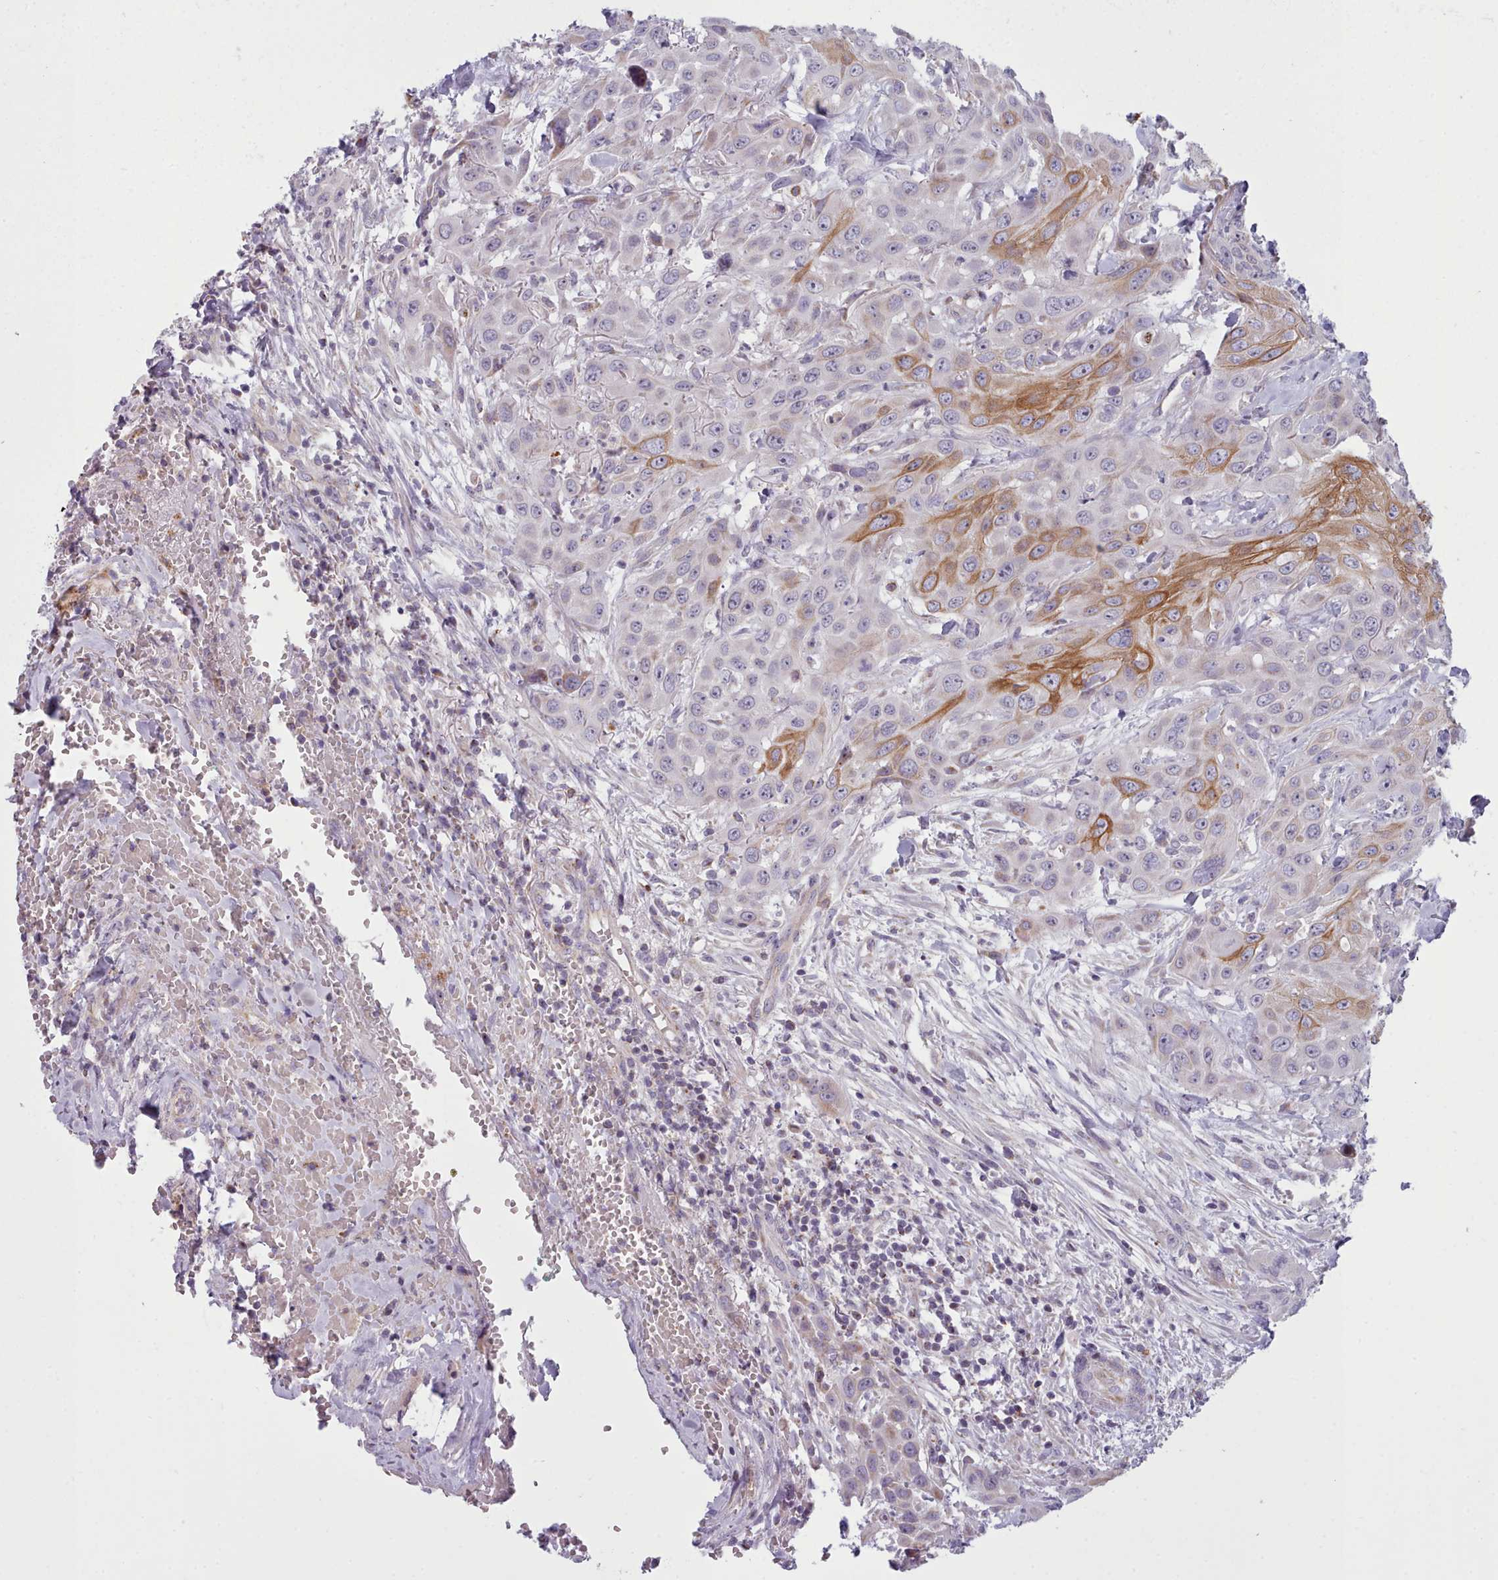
{"staining": {"intensity": "strong", "quantity": "<25%", "location": "cytoplasmic/membranous"}, "tissue": "head and neck cancer", "cell_type": "Tumor cells", "image_type": "cancer", "snomed": [{"axis": "morphology", "description": "Squamous cell carcinoma, NOS"}, {"axis": "topography", "description": "Head-Neck"}], "caption": "Brown immunohistochemical staining in head and neck cancer (squamous cell carcinoma) shows strong cytoplasmic/membranous expression in about <25% of tumor cells.", "gene": "SLC52A3", "patient": {"sex": "male", "age": 81}}